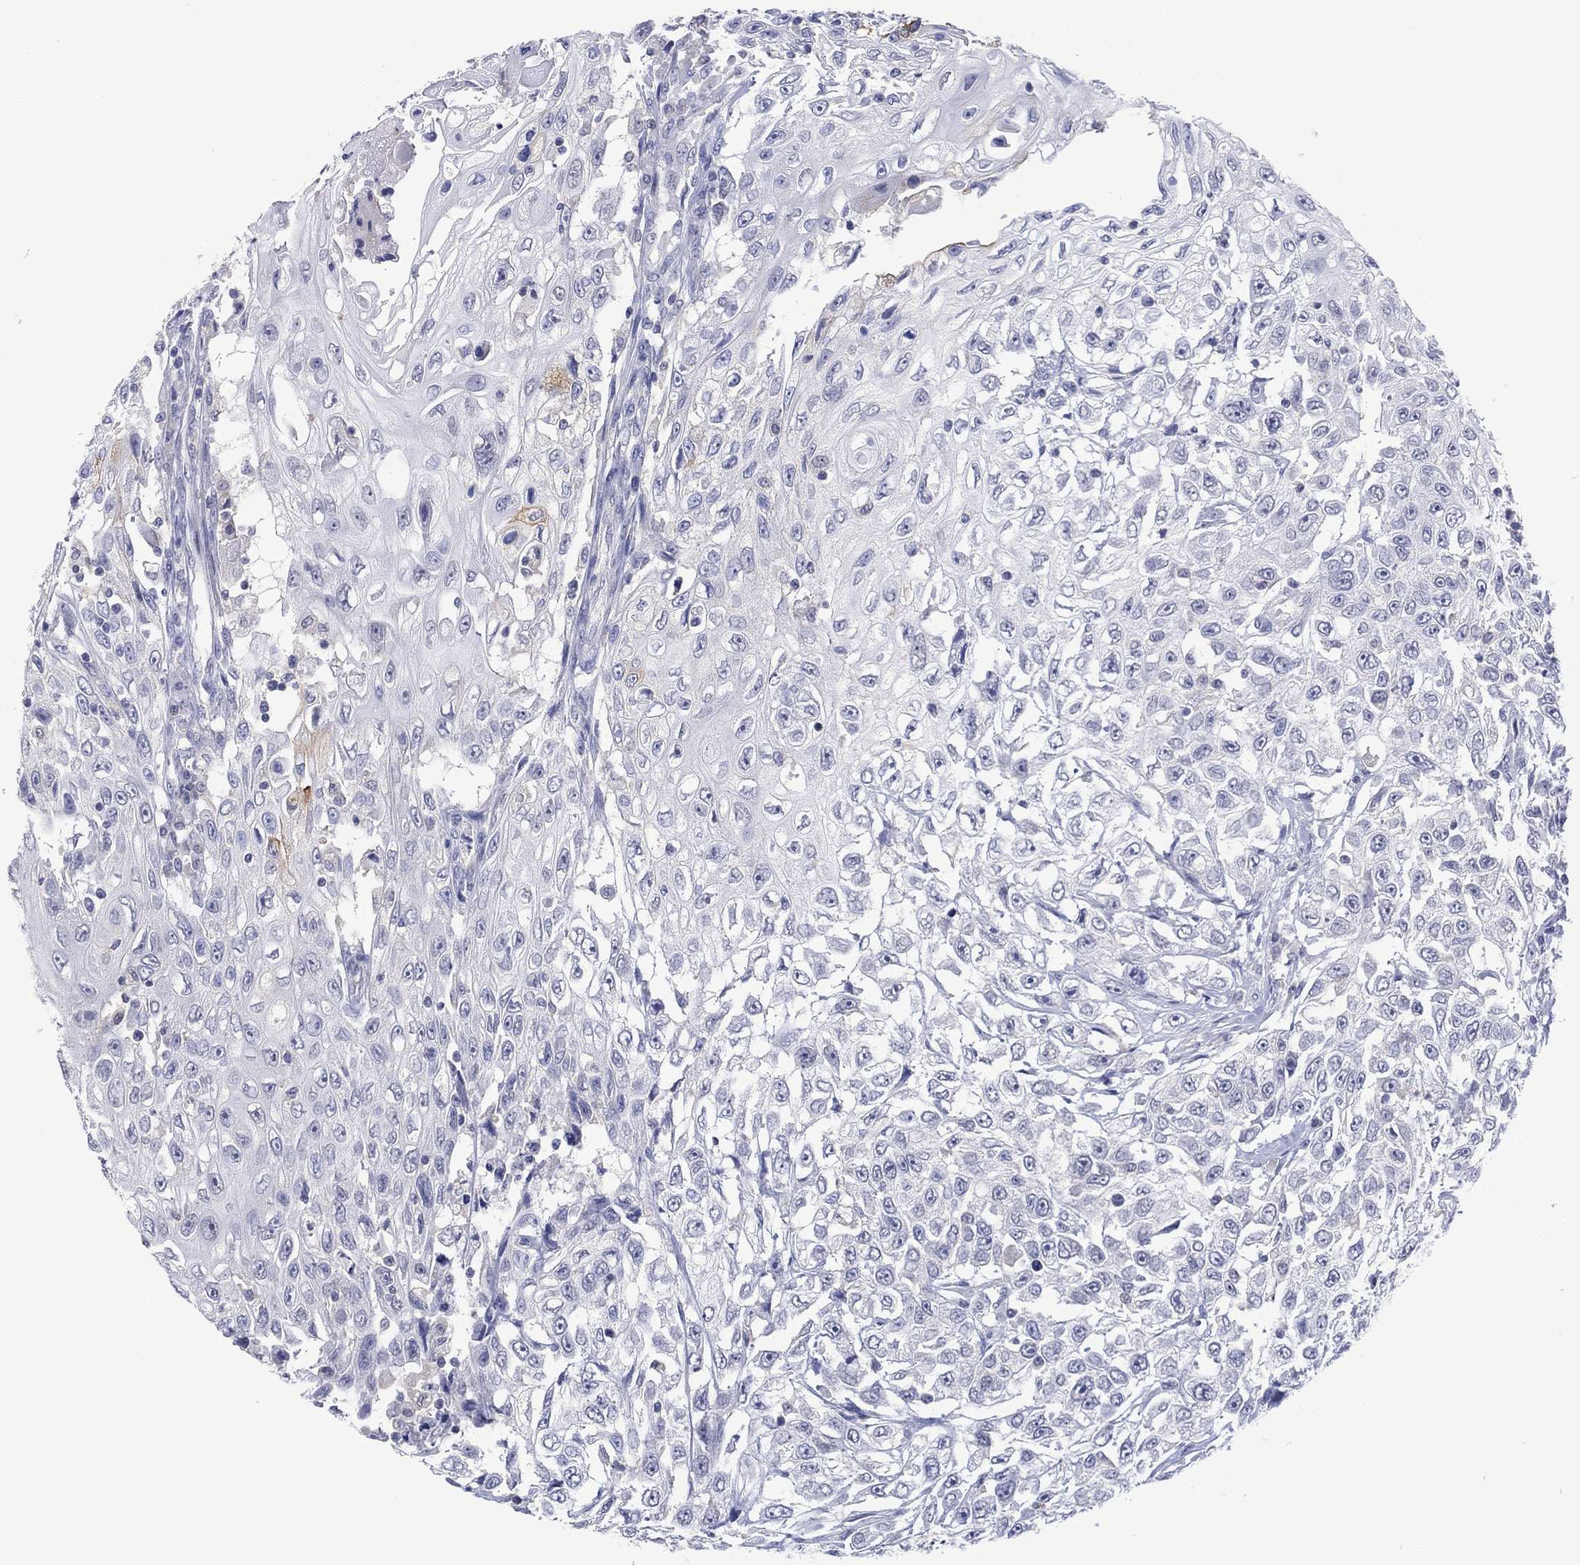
{"staining": {"intensity": "moderate", "quantity": "<25%", "location": "cytoplasmic/membranous"}, "tissue": "urothelial cancer", "cell_type": "Tumor cells", "image_type": "cancer", "snomed": [{"axis": "morphology", "description": "Urothelial carcinoma, High grade"}, {"axis": "topography", "description": "Urinary bladder"}], "caption": "About <25% of tumor cells in high-grade urothelial carcinoma exhibit moderate cytoplasmic/membranous protein expression as visualized by brown immunohistochemical staining.", "gene": "FER1L6", "patient": {"sex": "female", "age": 56}}